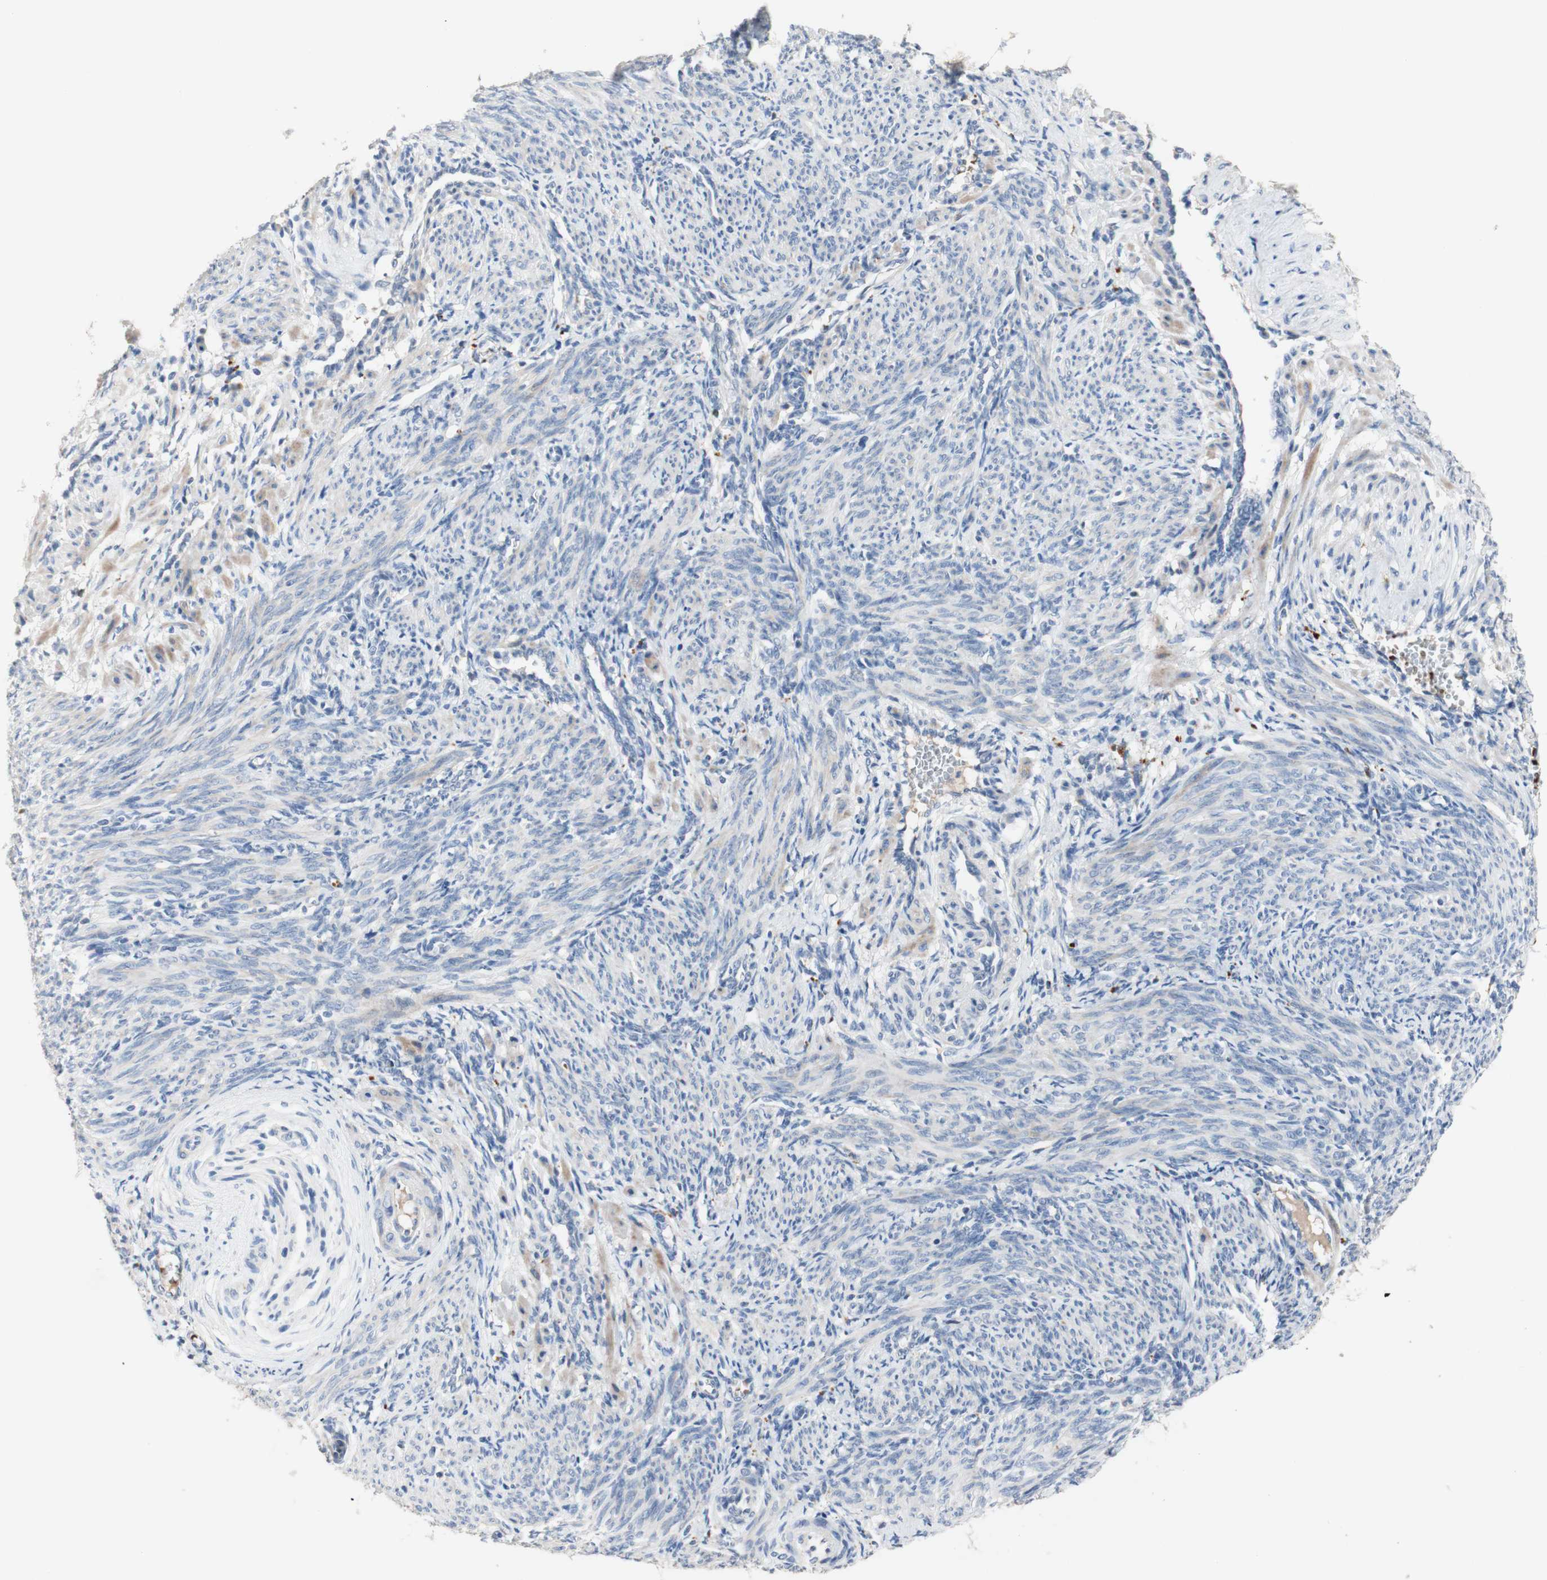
{"staining": {"intensity": "weak", "quantity": "<25%", "location": "cytoplasmic/membranous"}, "tissue": "smooth muscle", "cell_type": "Smooth muscle cells", "image_type": "normal", "snomed": [{"axis": "morphology", "description": "Normal tissue, NOS"}, {"axis": "topography", "description": "Endometrium"}], "caption": "Smooth muscle stained for a protein using immunohistochemistry (IHC) demonstrates no expression smooth muscle cells.", "gene": "CDON", "patient": {"sex": "female", "age": 33}}